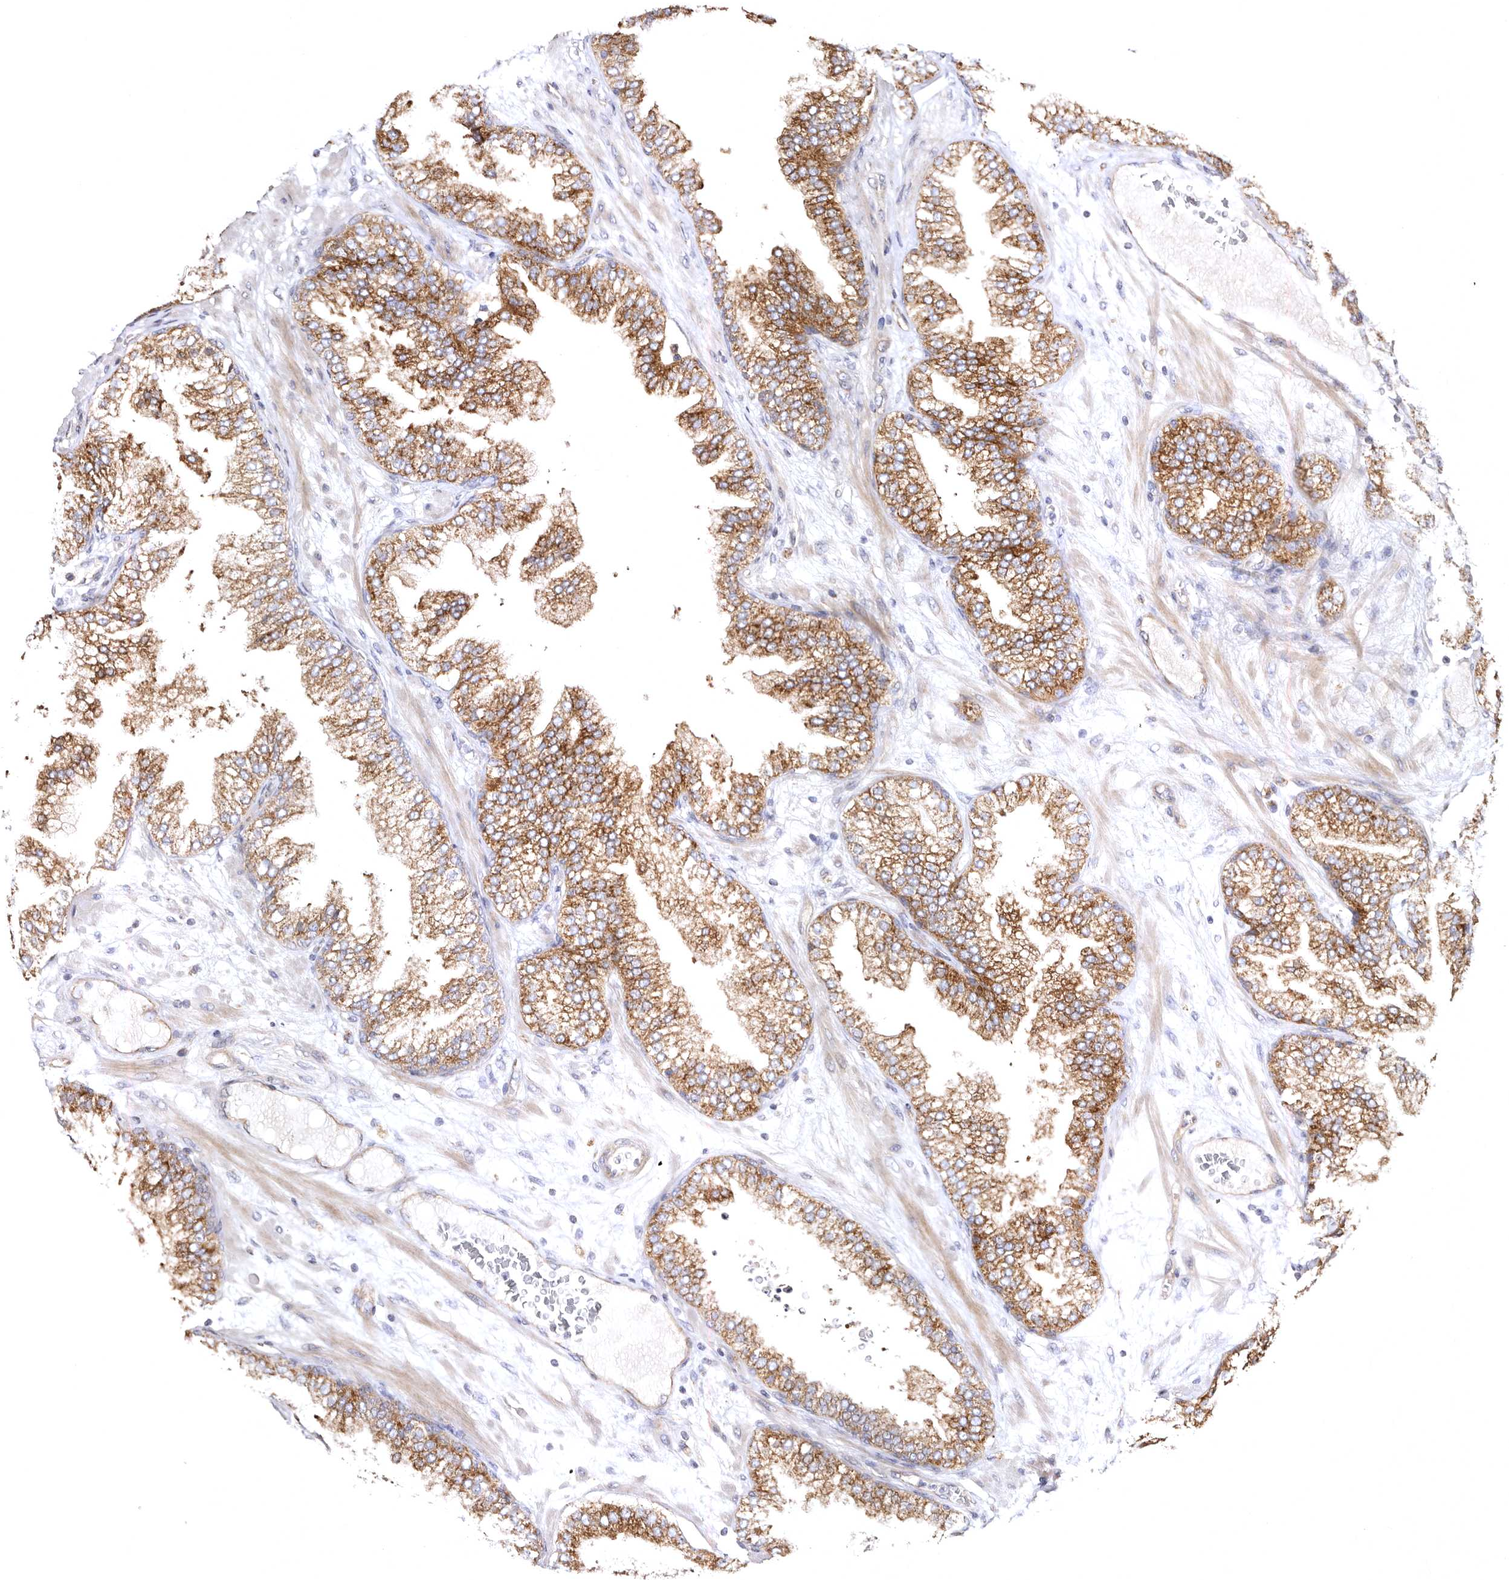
{"staining": {"intensity": "moderate", "quantity": ">75%", "location": "cytoplasmic/membranous"}, "tissue": "prostate cancer", "cell_type": "Tumor cells", "image_type": "cancer", "snomed": [{"axis": "morphology", "description": "Adenocarcinoma, High grade"}, {"axis": "topography", "description": "Prostate"}], "caption": "Approximately >75% of tumor cells in human prostate cancer (adenocarcinoma (high-grade)) reveal moderate cytoplasmic/membranous protein expression as visualized by brown immunohistochemical staining.", "gene": "BAIAP2L1", "patient": {"sex": "male", "age": 58}}